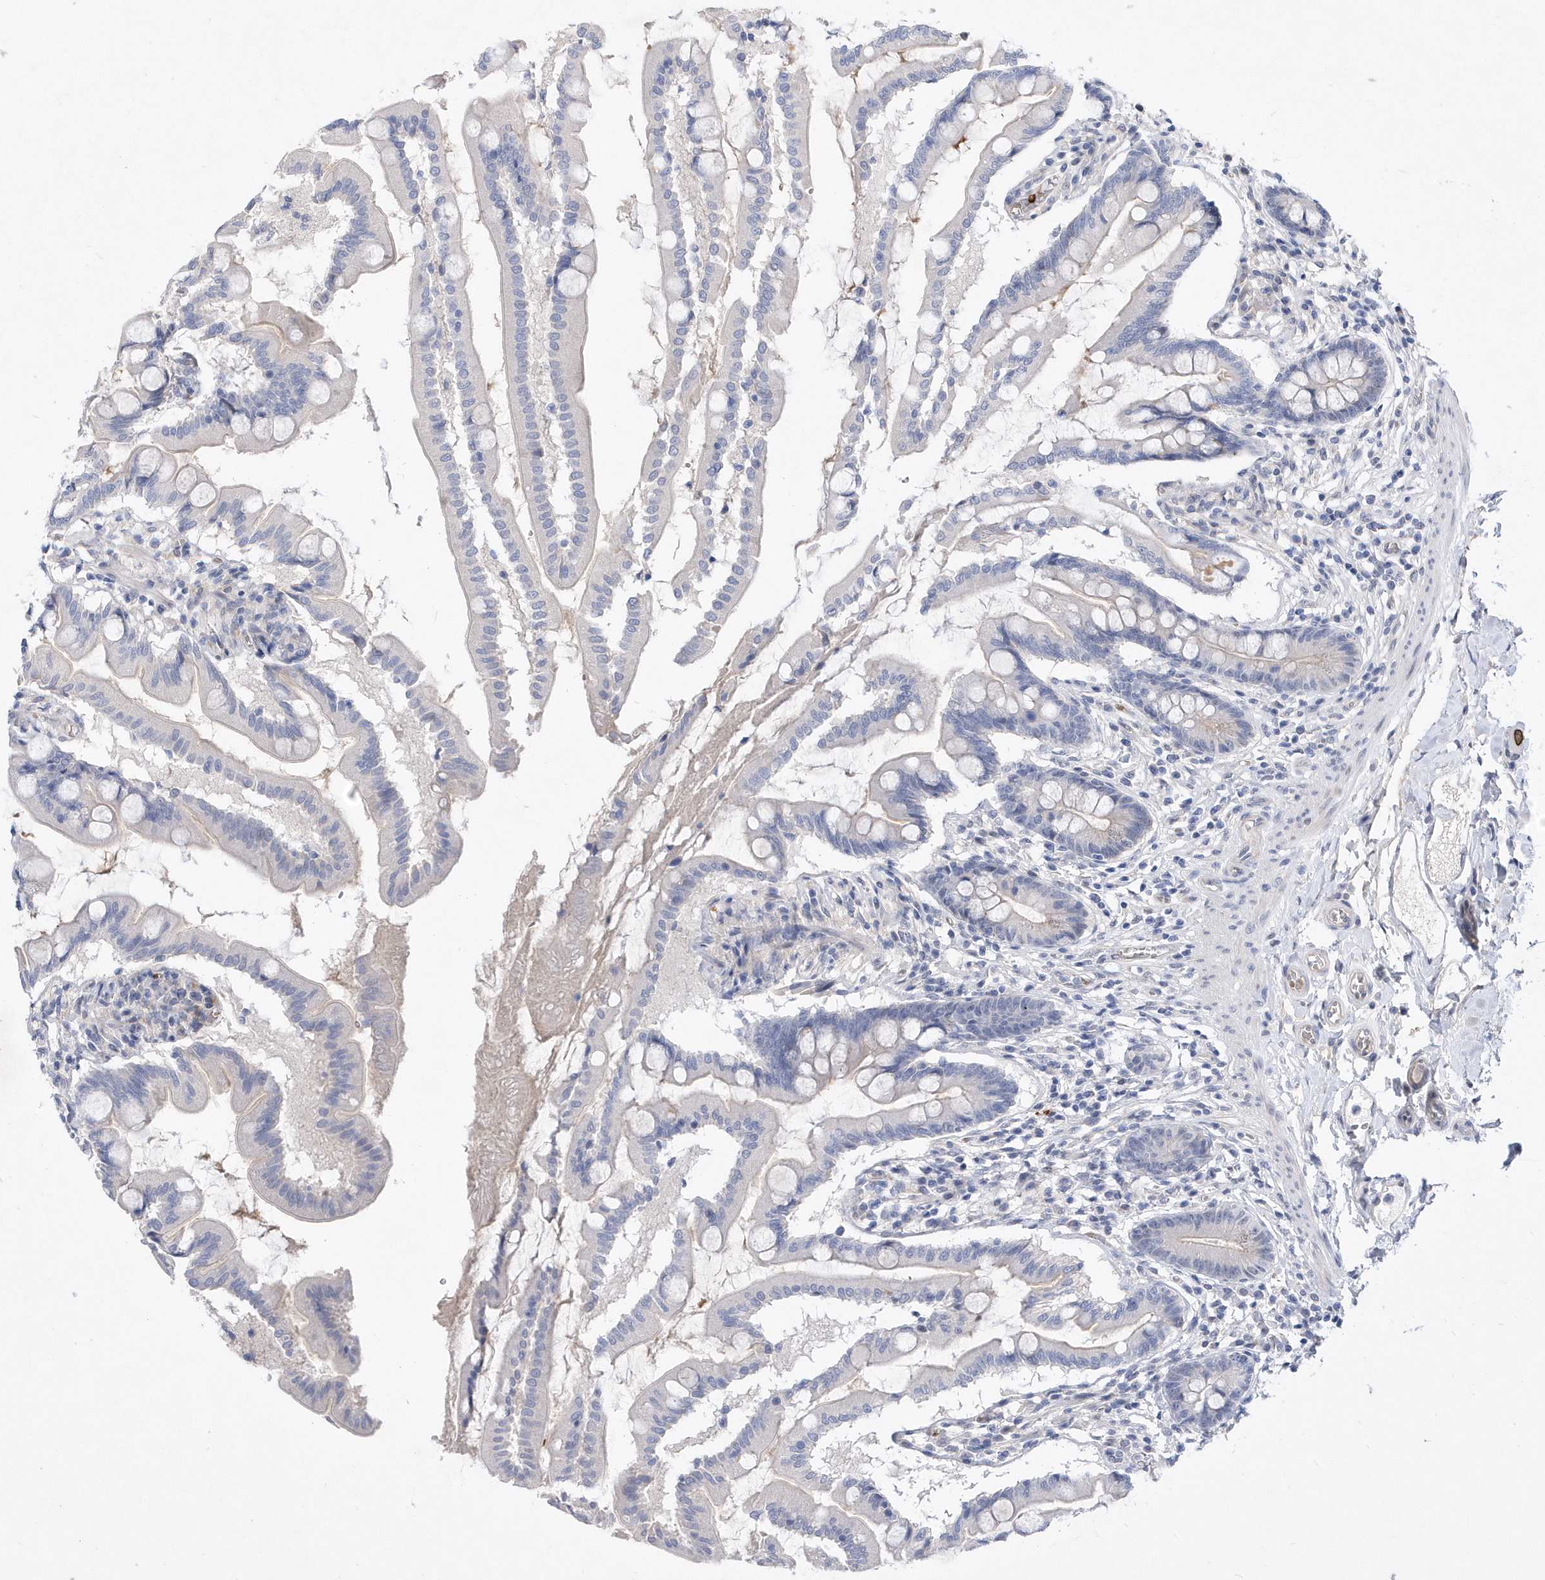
{"staining": {"intensity": "negative", "quantity": "none", "location": "none"}, "tissue": "small intestine", "cell_type": "Glandular cells", "image_type": "normal", "snomed": [{"axis": "morphology", "description": "Normal tissue, NOS"}, {"axis": "topography", "description": "Small intestine"}], "caption": "IHC histopathology image of unremarkable small intestine: small intestine stained with DAB (3,3'-diaminobenzidine) exhibits no significant protein staining in glandular cells.", "gene": "ZNF875", "patient": {"sex": "female", "age": 56}}